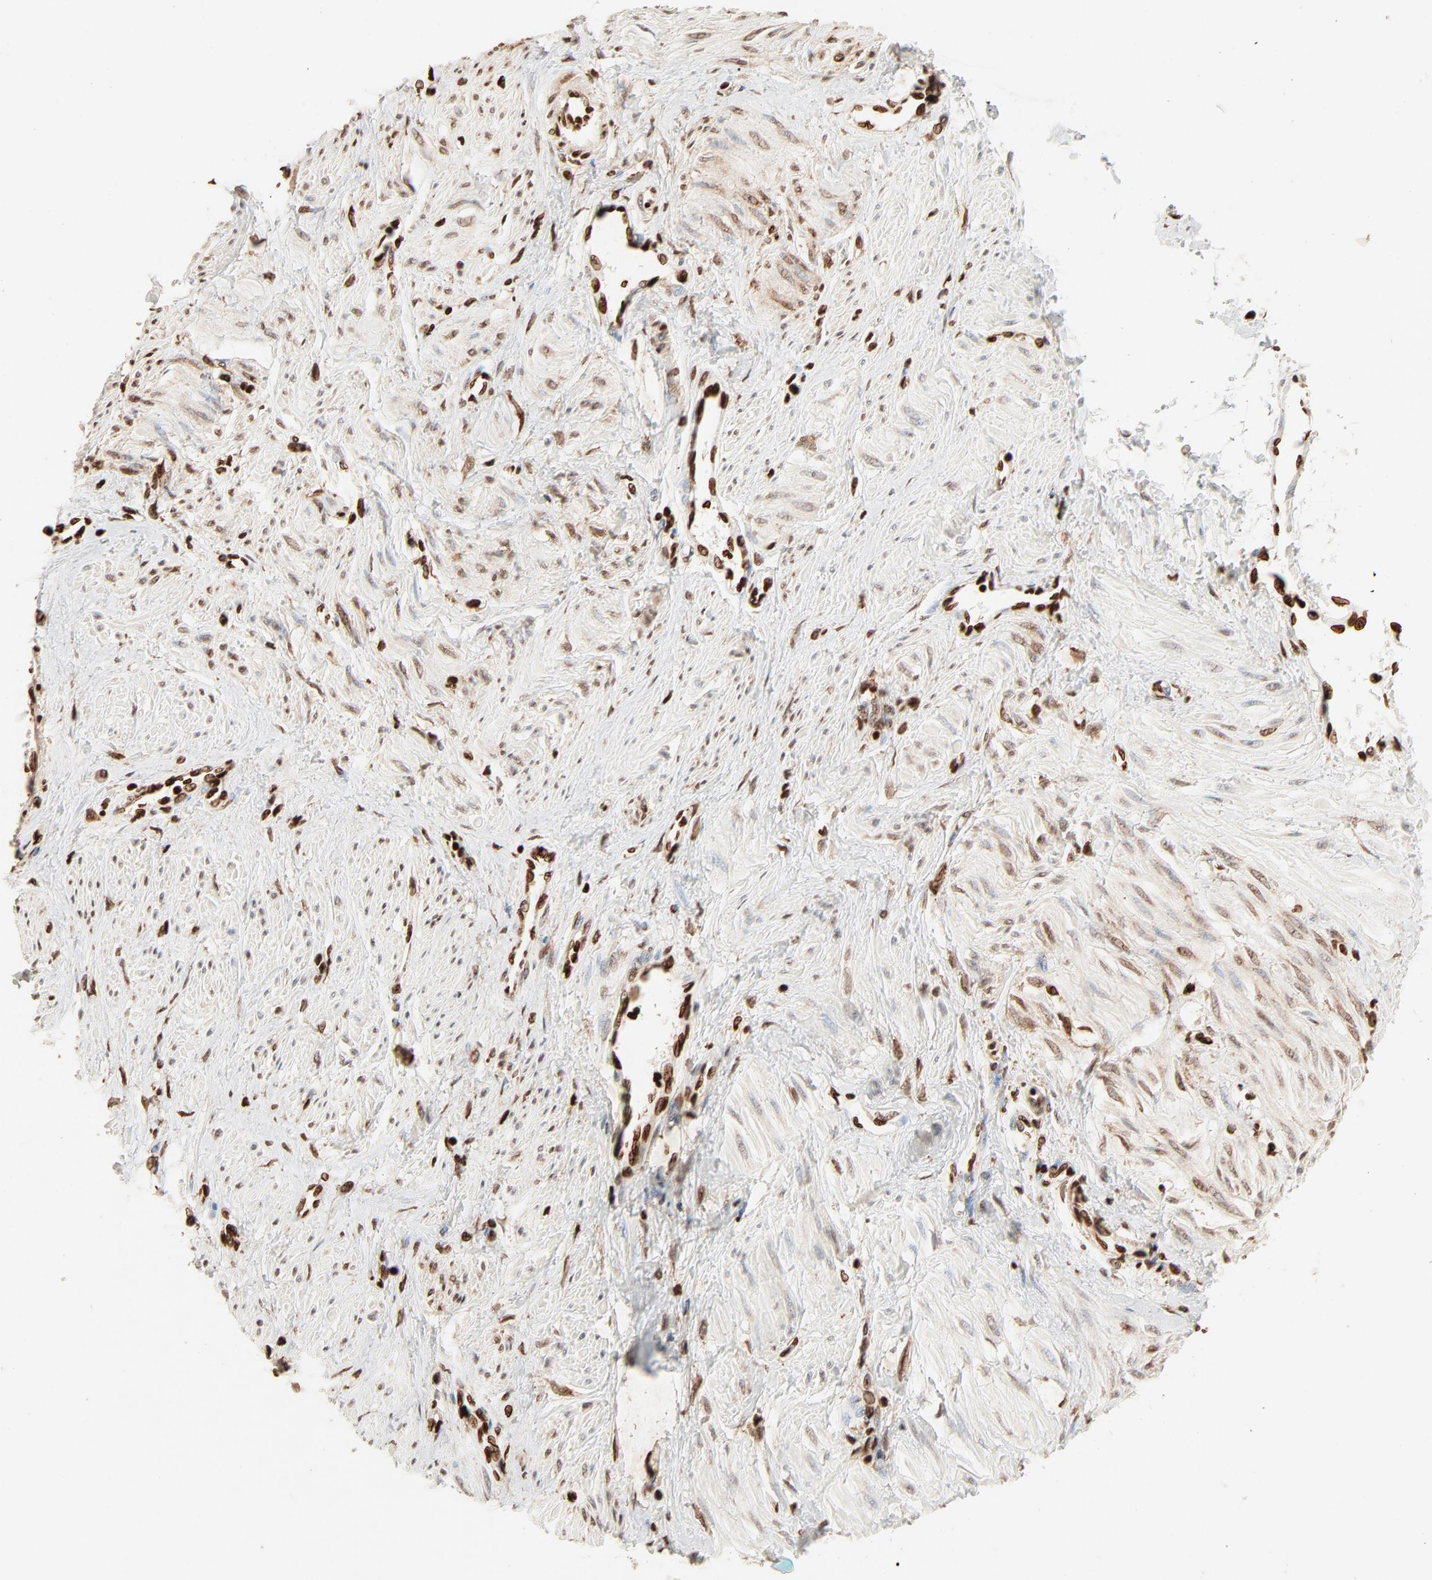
{"staining": {"intensity": "strong", "quantity": ">75%", "location": "nuclear"}, "tissue": "smooth muscle", "cell_type": "Smooth muscle cells", "image_type": "normal", "snomed": [{"axis": "morphology", "description": "Normal tissue, NOS"}, {"axis": "topography", "description": "Smooth muscle"}, {"axis": "topography", "description": "Uterus"}], "caption": "Smooth muscle cells show high levels of strong nuclear staining in approximately >75% of cells in unremarkable smooth muscle.", "gene": "HMGB1", "patient": {"sex": "female", "age": 39}}